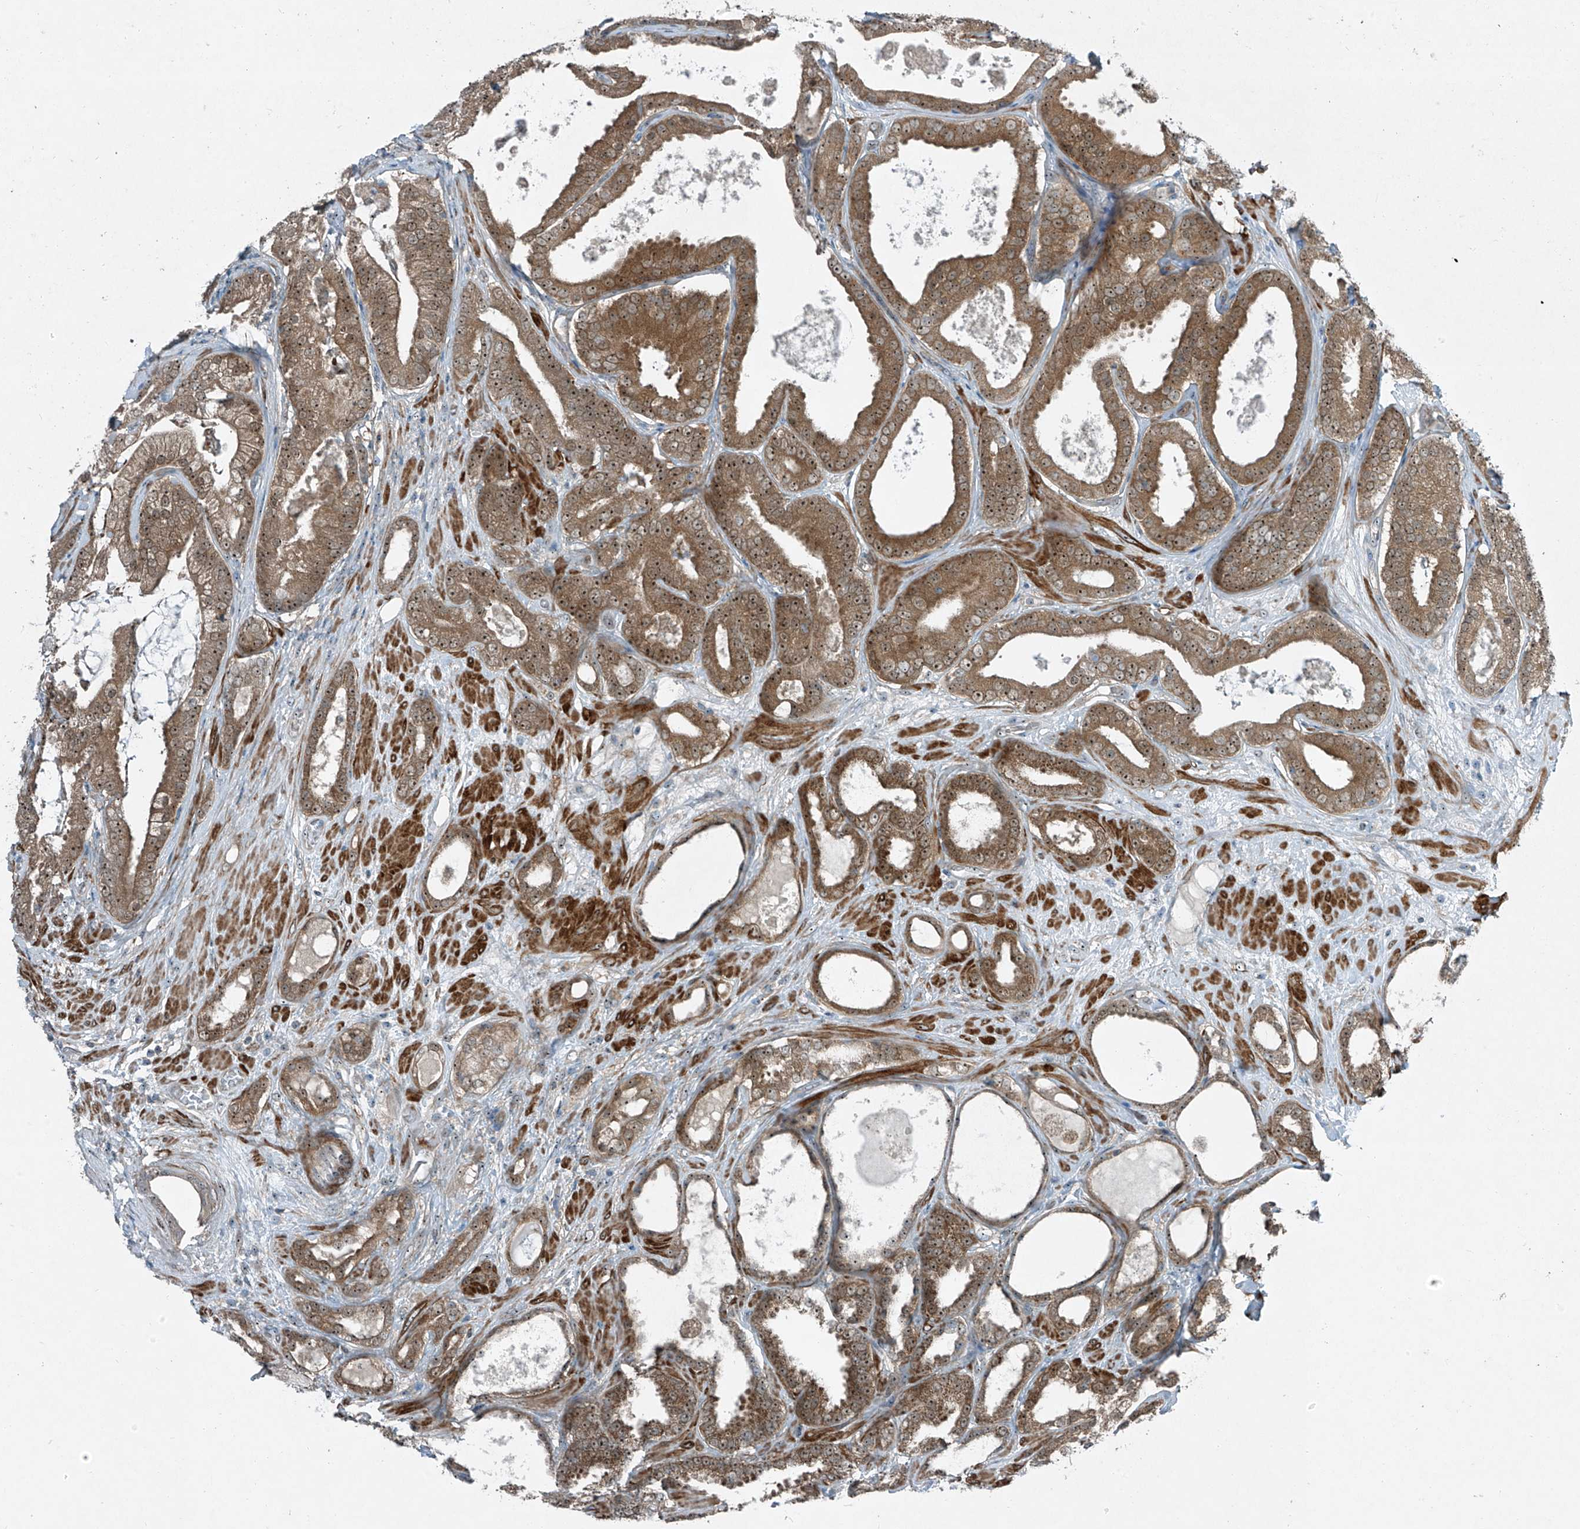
{"staining": {"intensity": "moderate", "quantity": ">75%", "location": "cytoplasmic/membranous,nuclear"}, "tissue": "prostate cancer", "cell_type": "Tumor cells", "image_type": "cancer", "snomed": [{"axis": "morphology", "description": "Adenocarcinoma, High grade"}, {"axis": "topography", "description": "Prostate"}], "caption": "Protein staining demonstrates moderate cytoplasmic/membranous and nuclear staining in approximately >75% of tumor cells in prostate high-grade adenocarcinoma. The staining was performed using DAB (3,3'-diaminobenzidine) to visualize the protein expression in brown, while the nuclei were stained in blue with hematoxylin (Magnification: 20x).", "gene": "PPCS", "patient": {"sex": "male", "age": 60}}